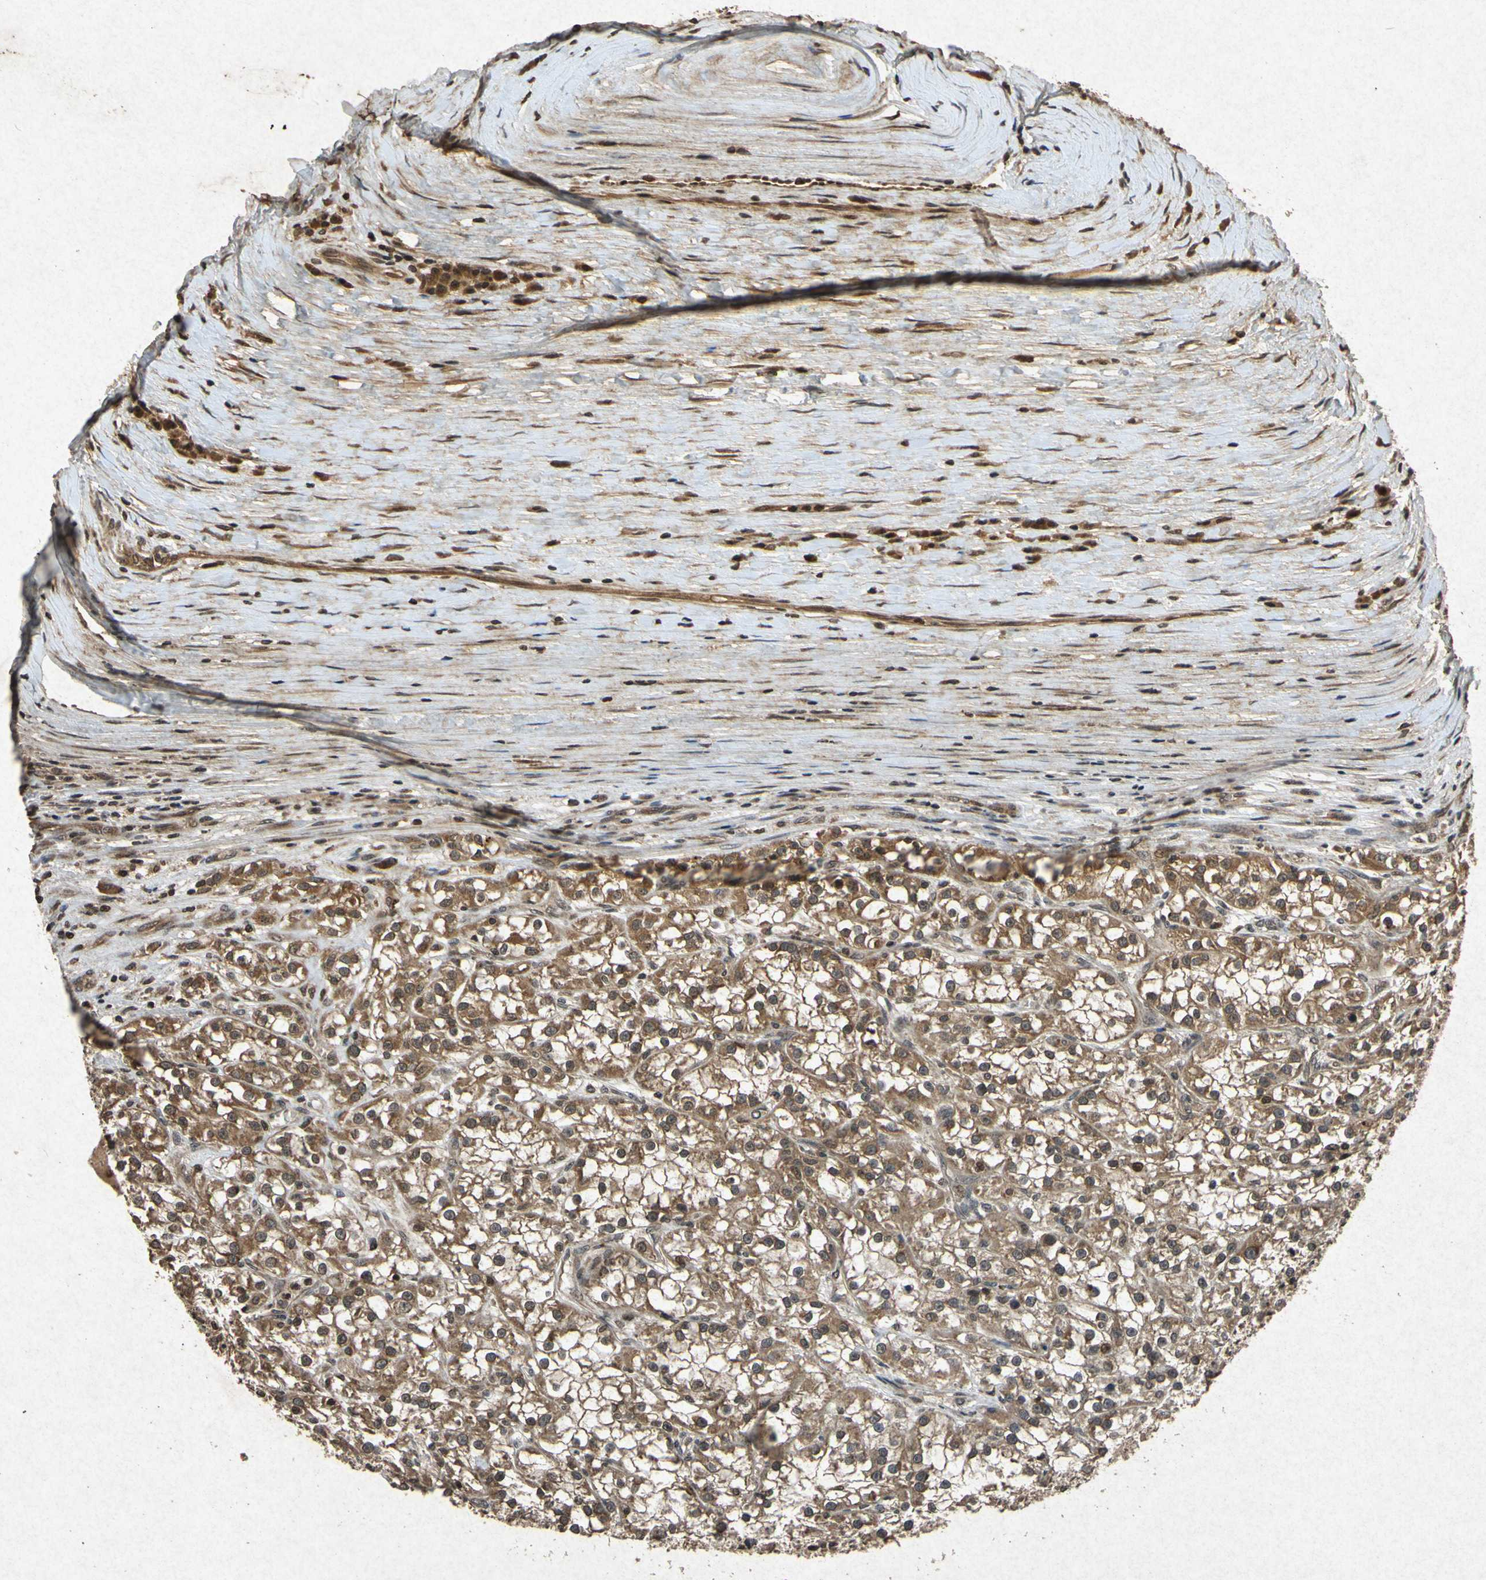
{"staining": {"intensity": "moderate", "quantity": ">75%", "location": "cytoplasmic/membranous"}, "tissue": "renal cancer", "cell_type": "Tumor cells", "image_type": "cancer", "snomed": [{"axis": "morphology", "description": "Adenocarcinoma, NOS"}, {"axis": "topography", "description": "Kidney"}], "caption": "High-power microscopy captured an IHC histopathology image of renal adenocarcinoma, revealing moderate cytoplasmic/membranous positivity in approximately >75% of tumor cells. Using DAB (3,3'-diaminobenzidine) (brown) and hematoxylin (blue) stains, captured at high magnification using brightfield microscopy.", "gene": "ATP6V1H", "patient": {"sex": "female", "age": 52}}